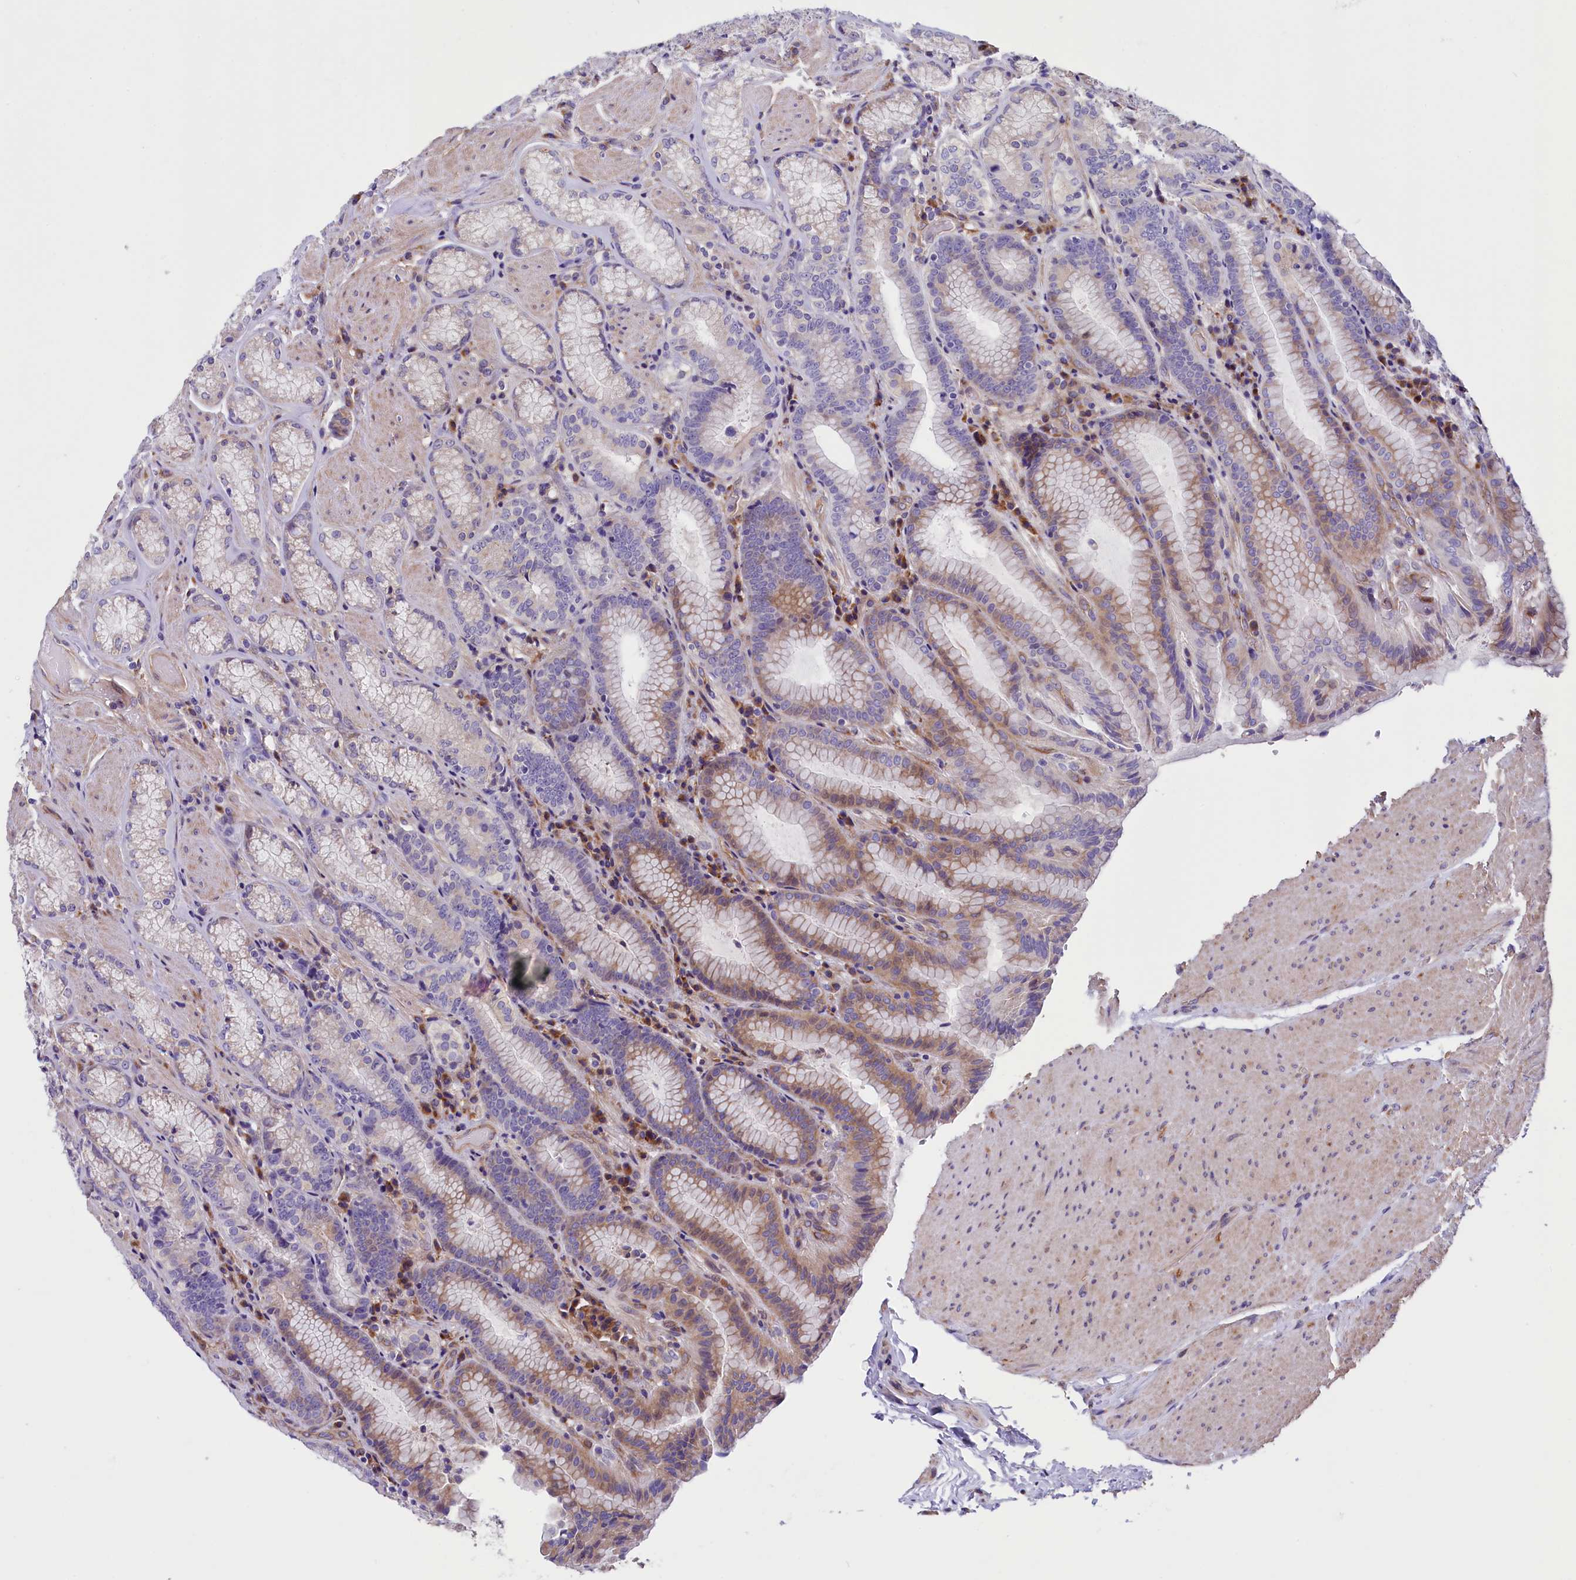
{"staining": {"intensity": "weak", "quantity": "<25%", "location": "cytoplasmic/membranous"}, "tissue": "stomach", "cell_type": "Glandular cells", "image_type": "normal", "snomed": [{"axis": "morphology", "description": "Normal tissue, NOS"}, {"axis": "topography", "description": "Stomach, upper"}, {"axis": "topography", "description": "Stomach, lower"}], "caption": "Glandular cells show no significant expression in unremarkable stomach. (Stains: DAB (3,3'-diaminobenzidine) immunohistochemistry (IHC) with hematoxylin counter stain, Microscopy: brightfield microscopy at high magnification).", "gene": "GPR108", "patient": {"sex": "female", "age": 76}}